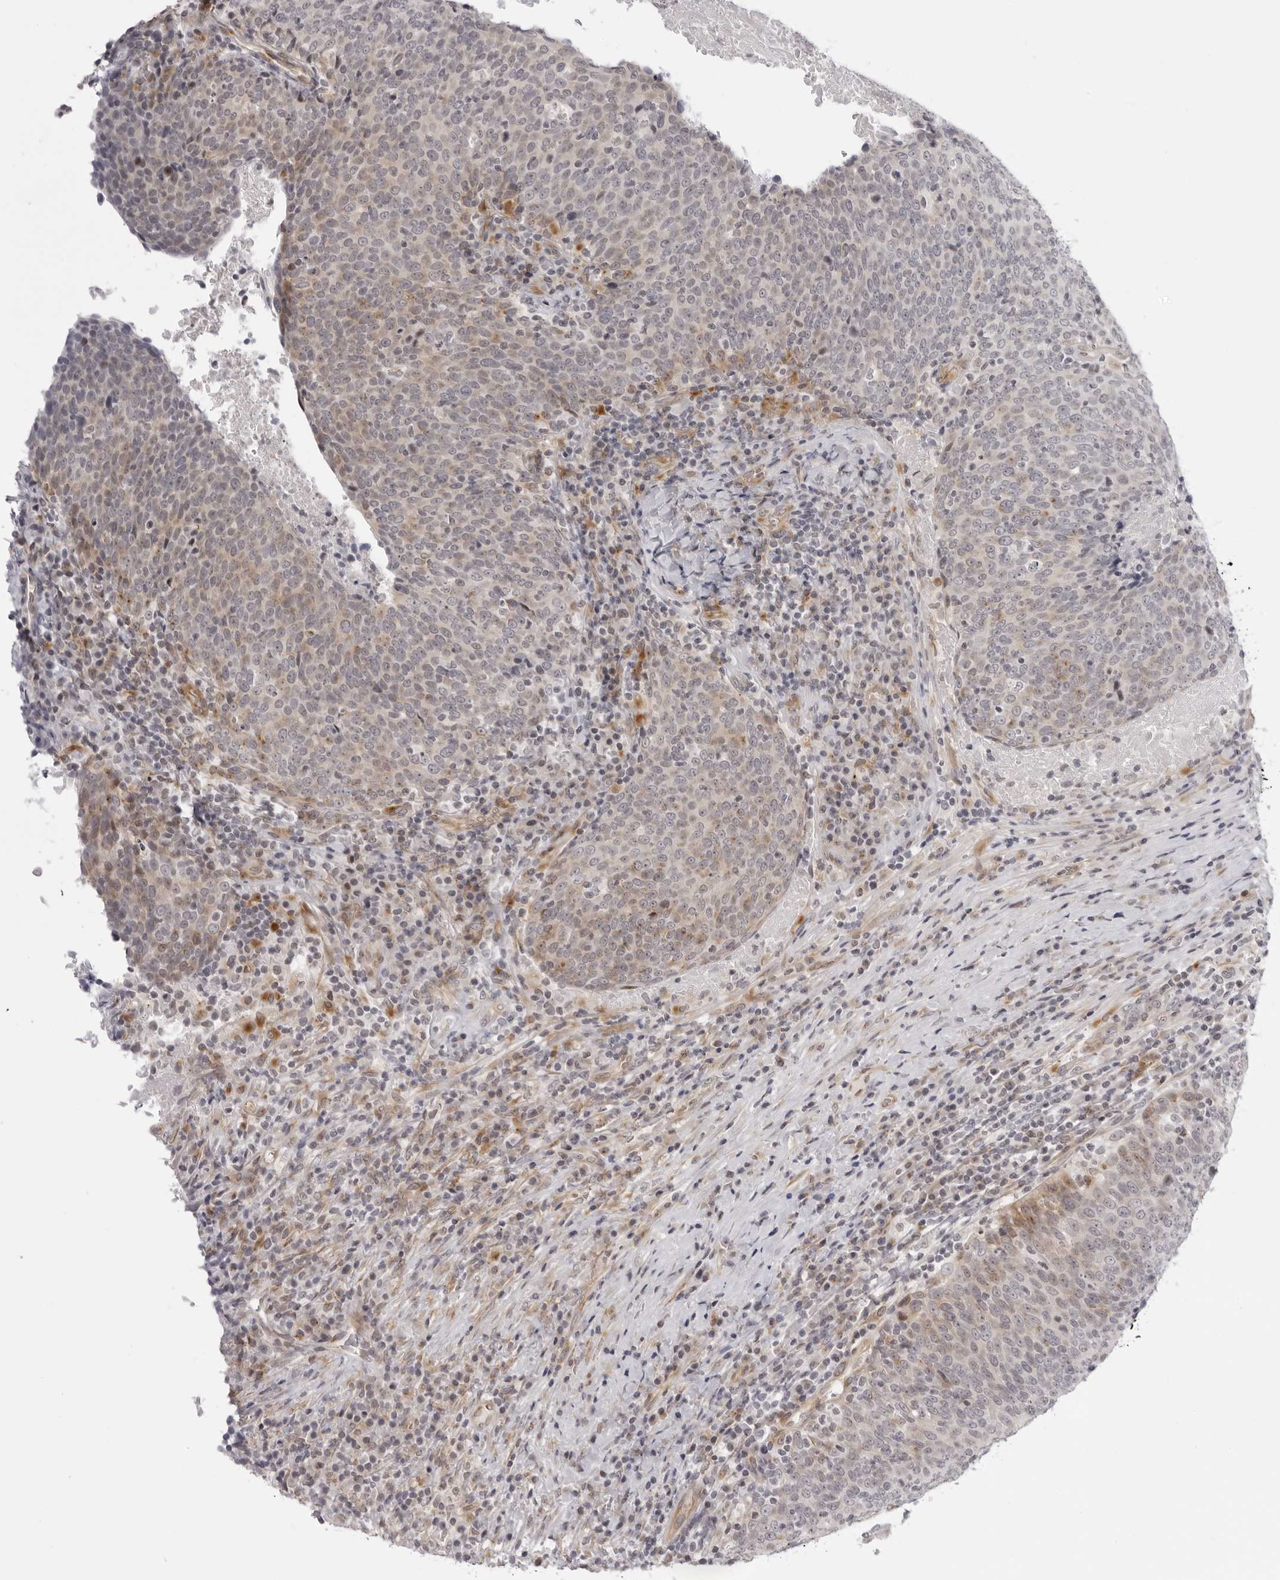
{"staining": {"intensity": "weak", "quantity": "<25%", "location": "cytoplasmic/membranous"}, "tissue": "head and neck cancer", "cell_type": "Tumor cells", "image_type": "cancer", "snomed": [{"axis": "morphology", "description": "Squamous cell carcinoma, NOS"}, {"axis": "morphology", "description": "Squamous cell carcinoma, metastatic, NOS"}, {"axis": "topography", "description": "Lymph node"}, {"axis": "topography", "description": "Head-Neck"}], "caption": "There is no significant staining in tumor cells of head and neck metastatic squamous cell carcinoma.", "gene": "SUGCT", "patient": {"sex": "male", "age": 62}}